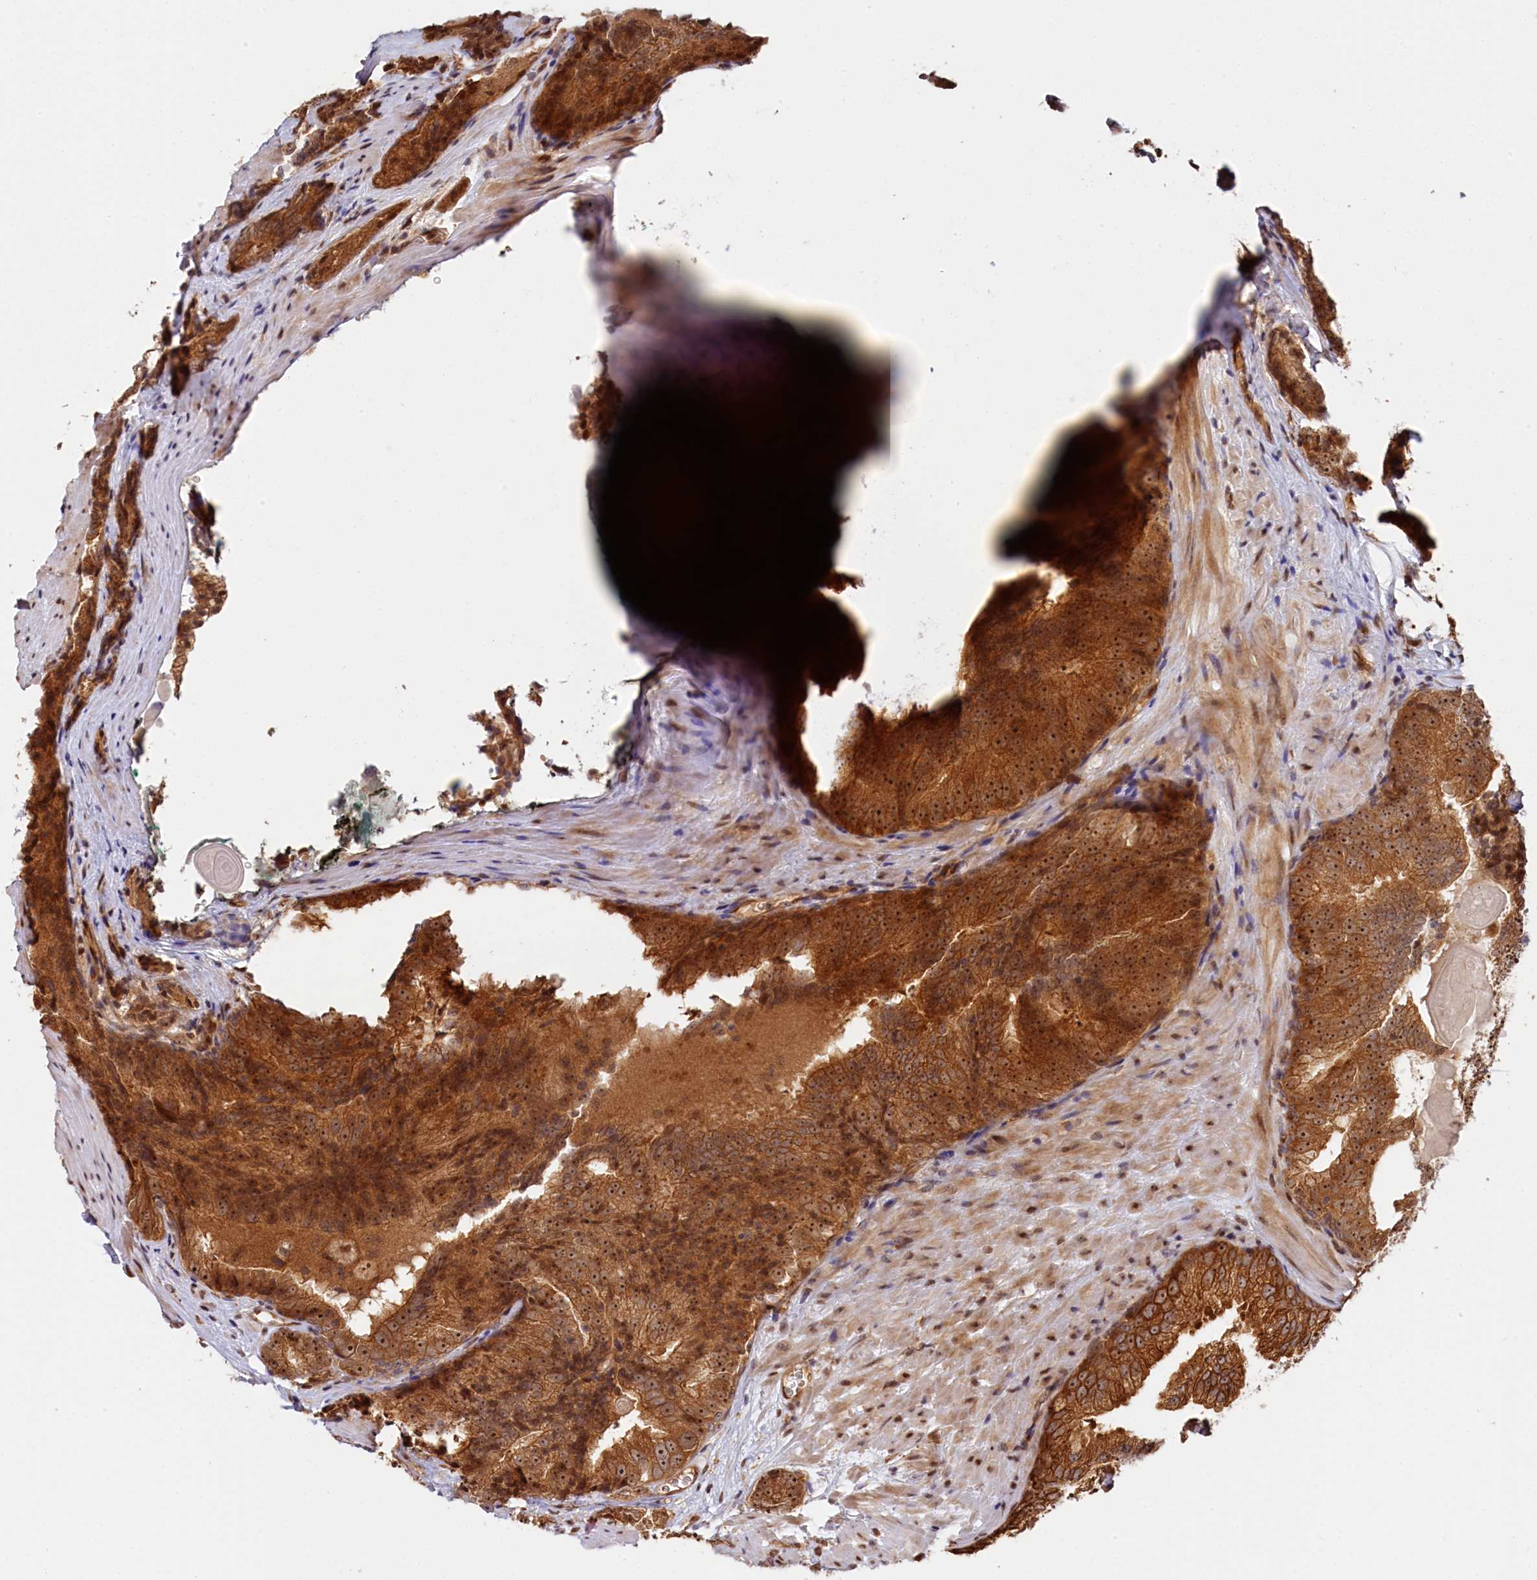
{"staining": {"intensity": "strong", "quantity": ">75%", "location": "cytoplasmic/membranous,nuclear"}, "tissue": "prostate cancer", "cell_type": "Tumor cells", "image_type": "cancer", "snomed": [{"axis": "morphology", "description": "Adenocarcinoma, High grade"}, {"axis": "topography", "description": "Prostate"}], "caption": "This histopathology image demonstrates immunohistochemistry (IHC) staining of prostate high-grade adenocarcinoma, with high strong cytoplasmic/membranous and nuclear expression in approximately >75% of tumor cells.", "gene": "ANKRD24", "patient": {"sex": "male", "age": 66}}